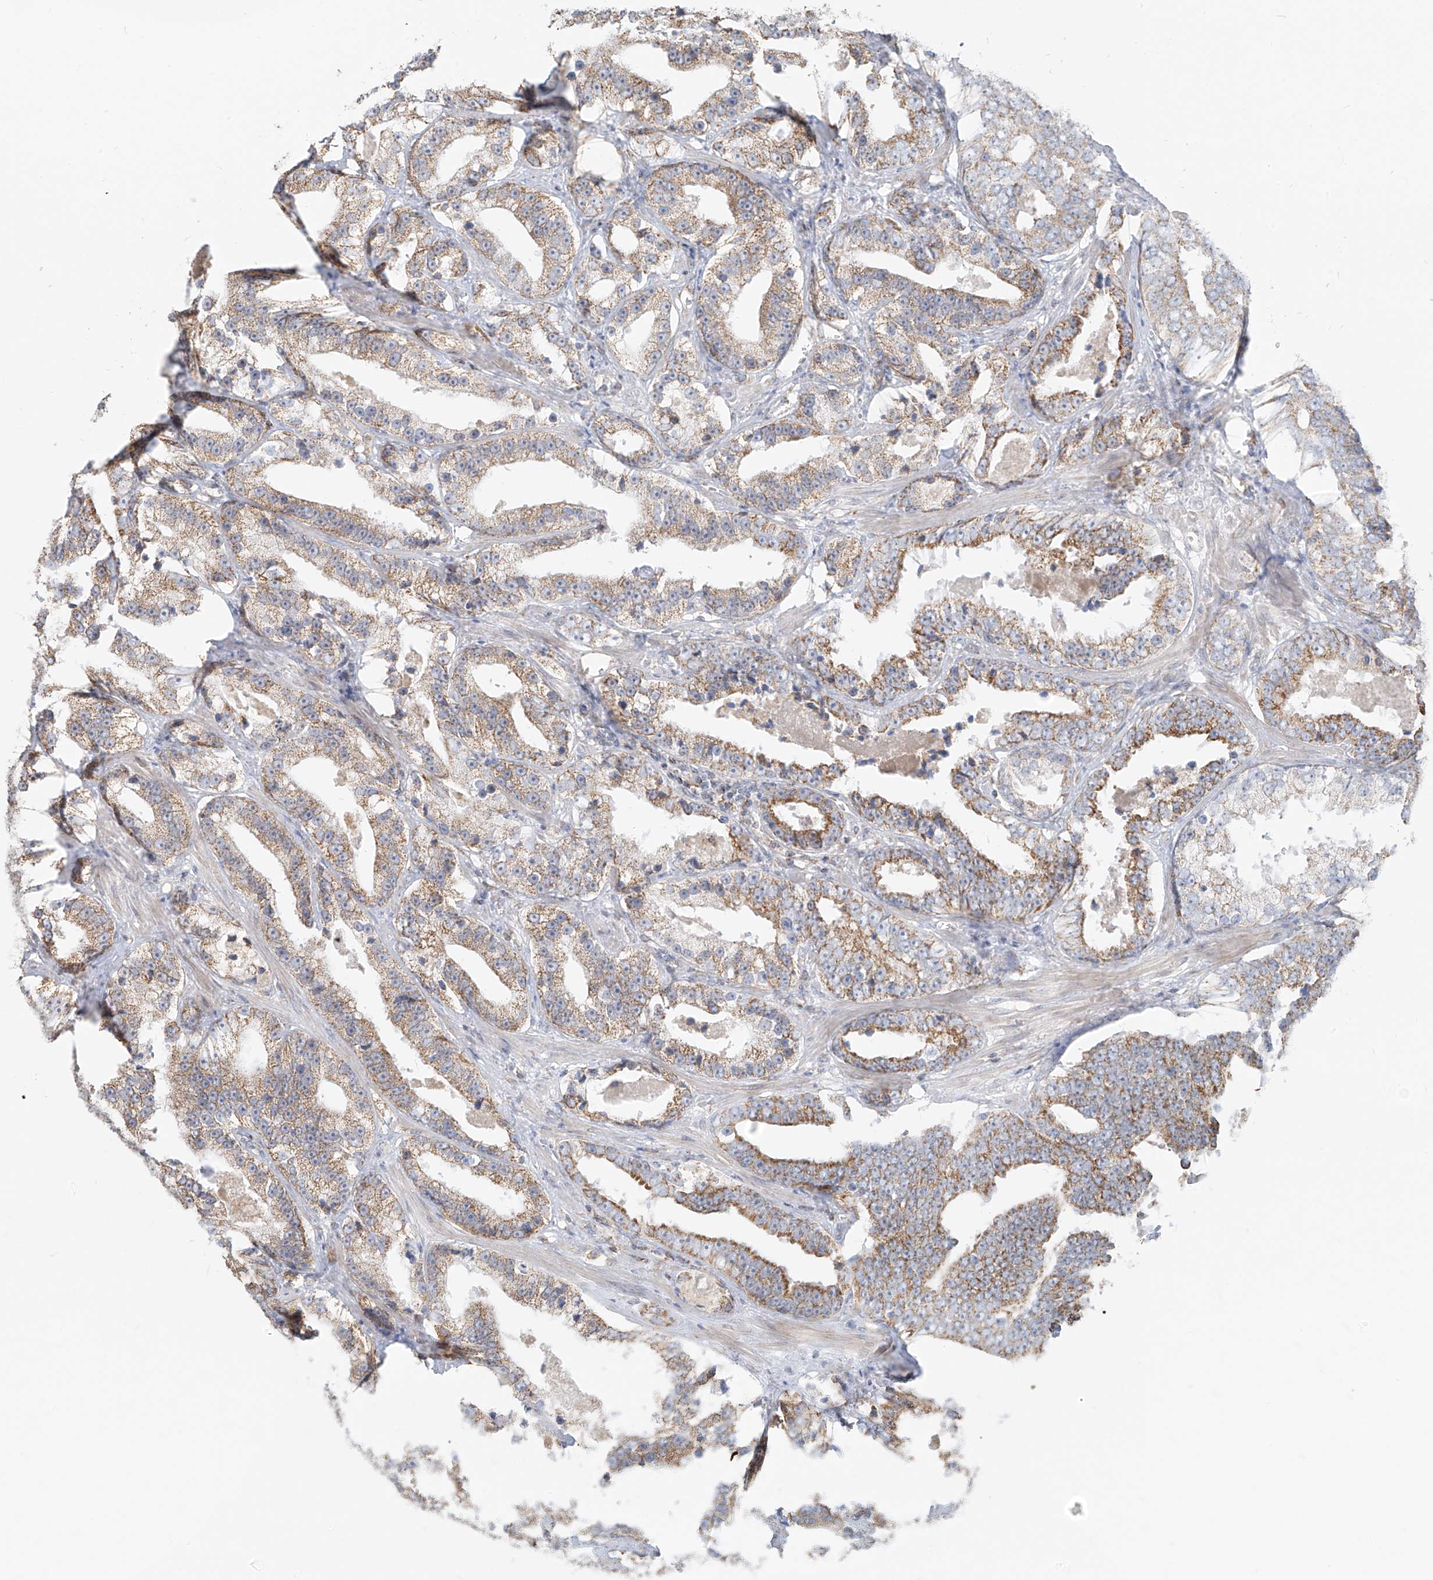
{"staining": {"intensity": "moderate", "quantity": ">75%", "location": "cytoplasmic/membranous"}, "tissue": "prostate cancer", "cell_type": "Tumor cells", "image_type": "cancer", "snomed": [{"axis": "morphology", "description": "Adenocarcinoma, High grade"}, {"axis": "topography", "description": "Prostate"}], "caption": "Human prostate adenocarcinoma (high-grade) stained for a protein (brown) reveals moderate cytoplasmic/membranous positive positivity in about >75% of tumor cells.", "gene": "ETHE1", "patient": {"sex": "male", "age": 62}}